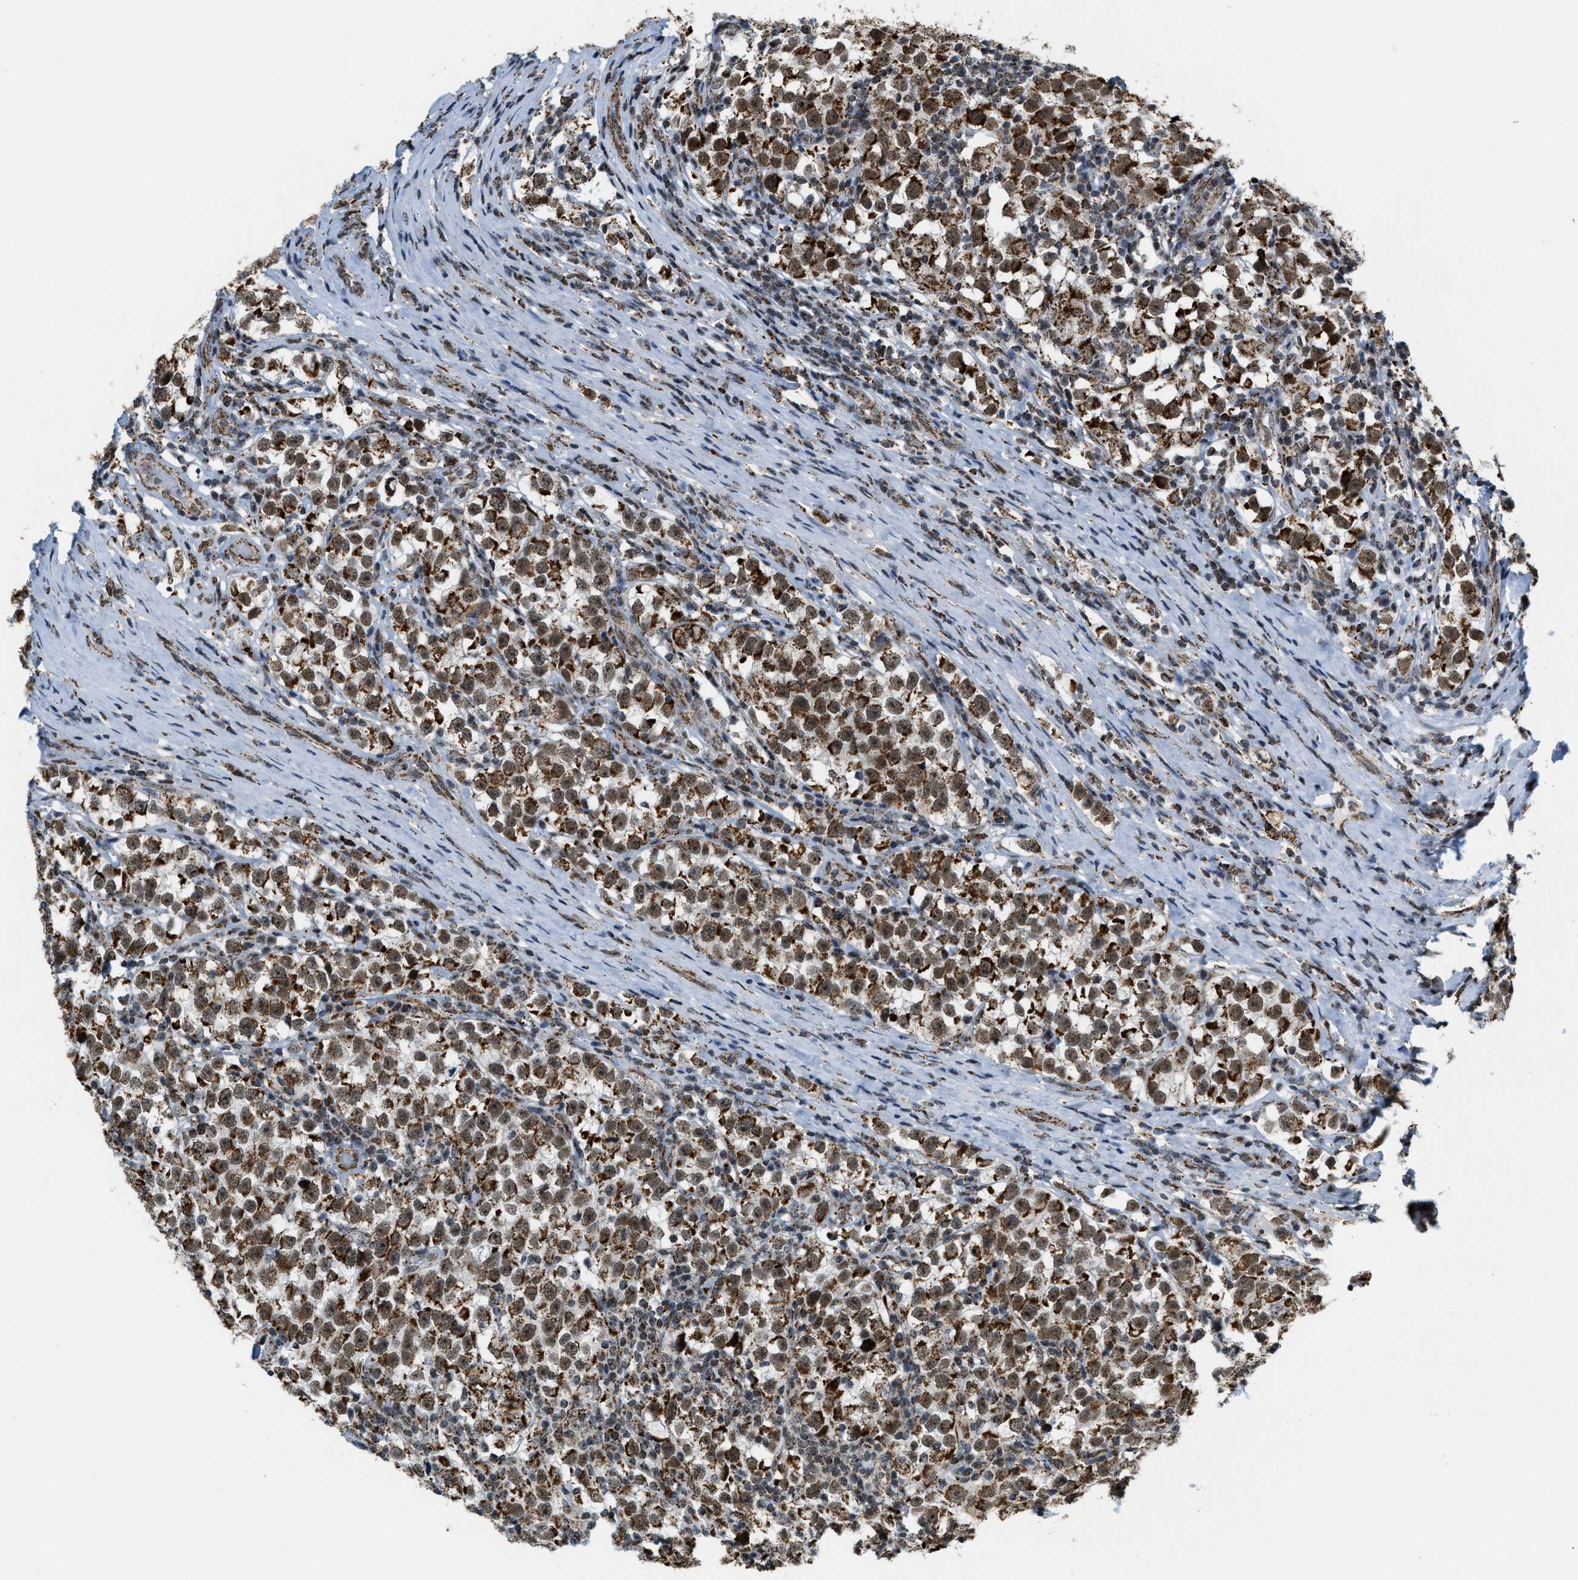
{"staining": {"intensity": "moderate", "quantity": ">75%", "location": "cytoplasmic/membranous,nuclear"}, "tissue": "testis cancer", "cell_type": "Tumor cells", "image_type": "cancer", "snomed": [{"axis": "morphology", "description": "Normal tissue, NOS"}, {"axis": "morphology", "description": "Seminoma, NOS"}, {"axis": "topography", "description": "Testis"}], "caption": "Protein expression by immunohistochemistry (IHC) shows moderate cytoplasmic/membranous and nuclear positivity in approximately >75% of tumor cells in seminoma (testis).", "gene": "HIBADH", "patient": {"sex": "male", "age": 43}}